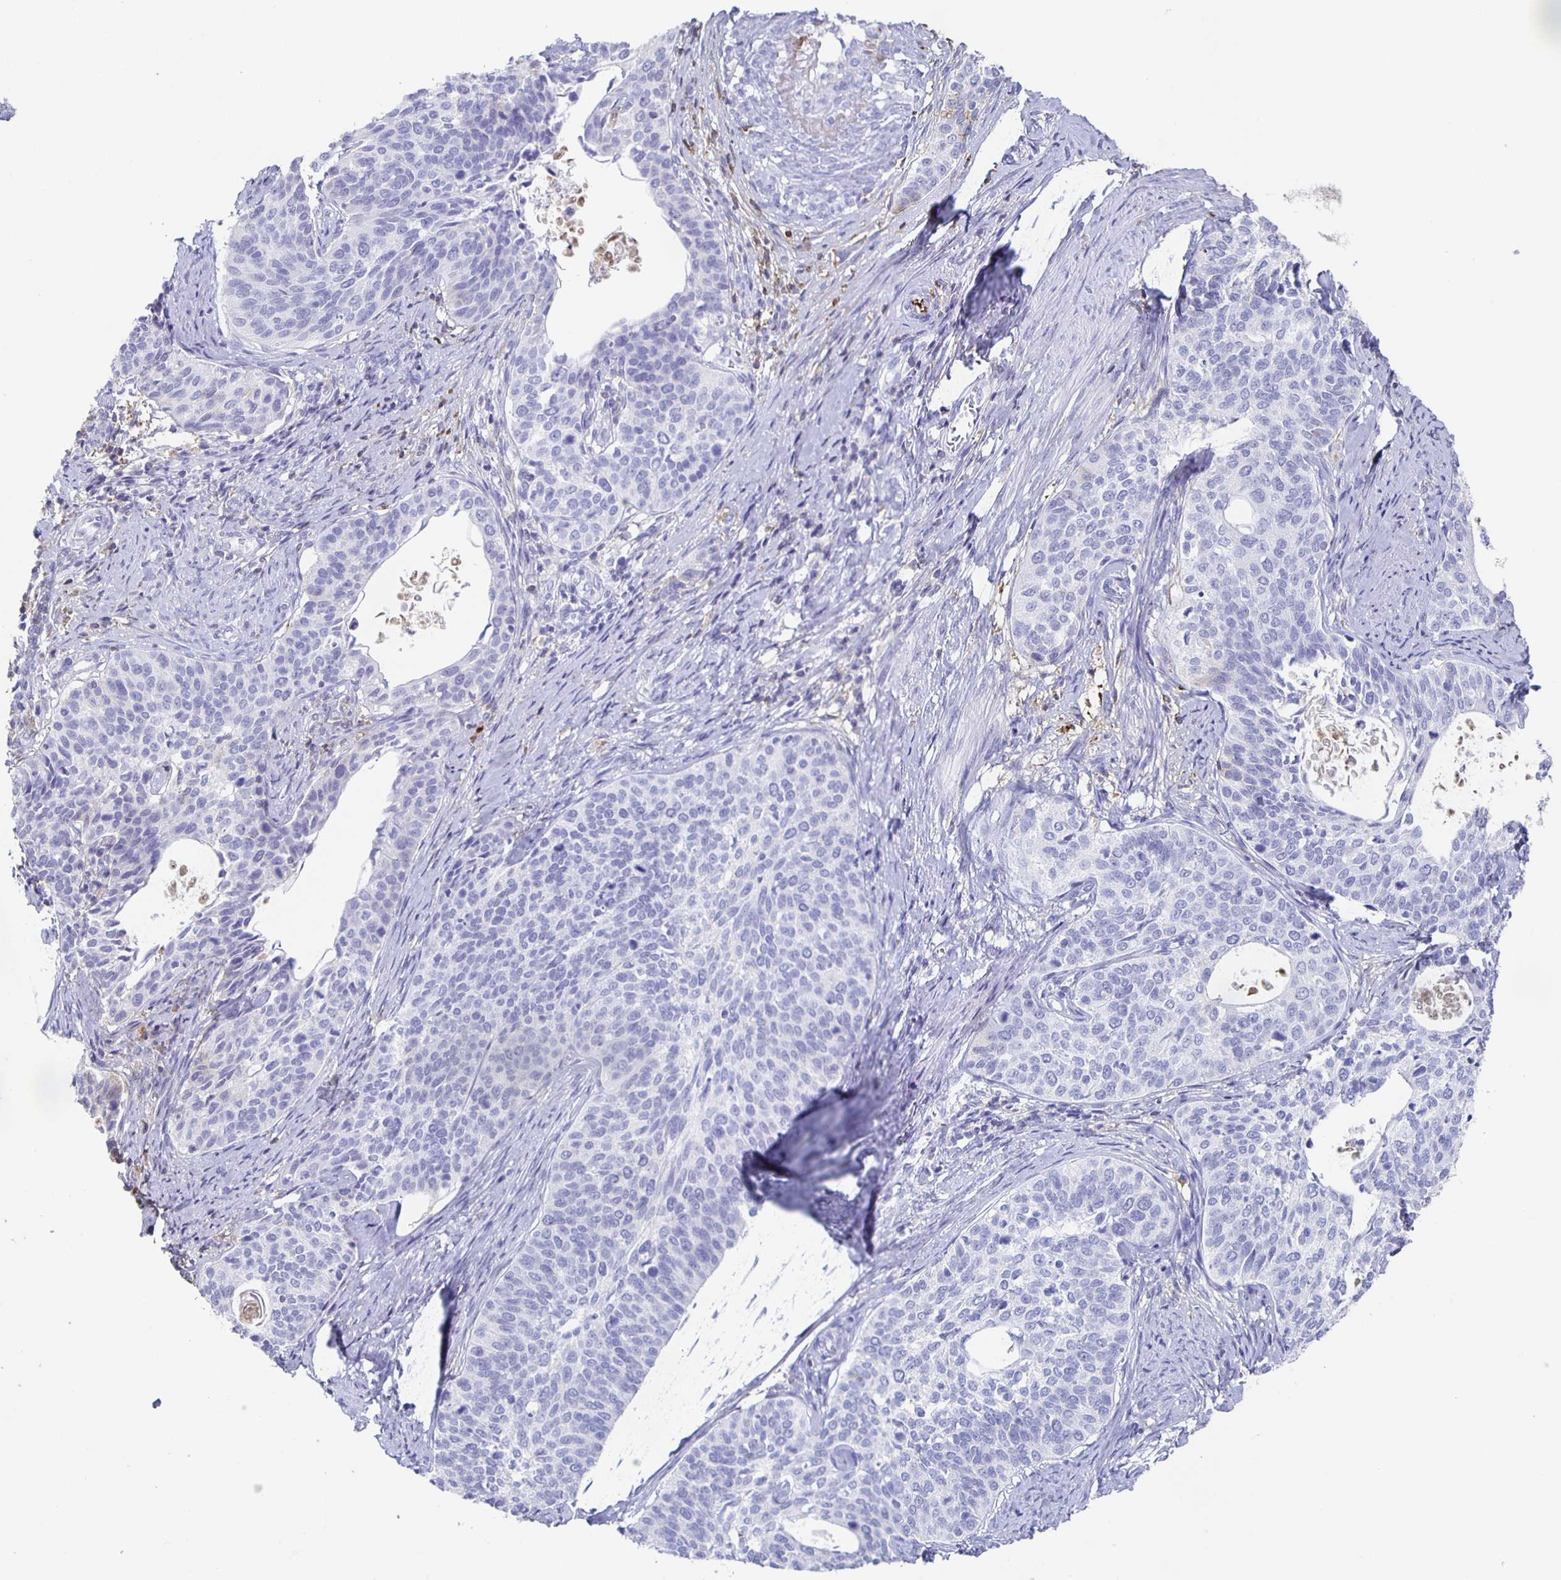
{"staining": {"intensity": "negative", "quantity": "none", "location": "none"}, "tissue": "cervical cancer", "cell_type": "Tumor cells", "image_type": "cancer", "snomed": [{"axis": "morphology", "description": "Squamous cell carcinoma, NOS"}, {"axis": "topography", "description": "Cervix"}], "caption": "Immunohistochemistry (IHC) image of cervical squamous cell carcinoma stained for a protein (brown), which demonstrates no positivity in tumor cells.", "gene": "FGA", "patient": {"sex": "female", "age": 69}}